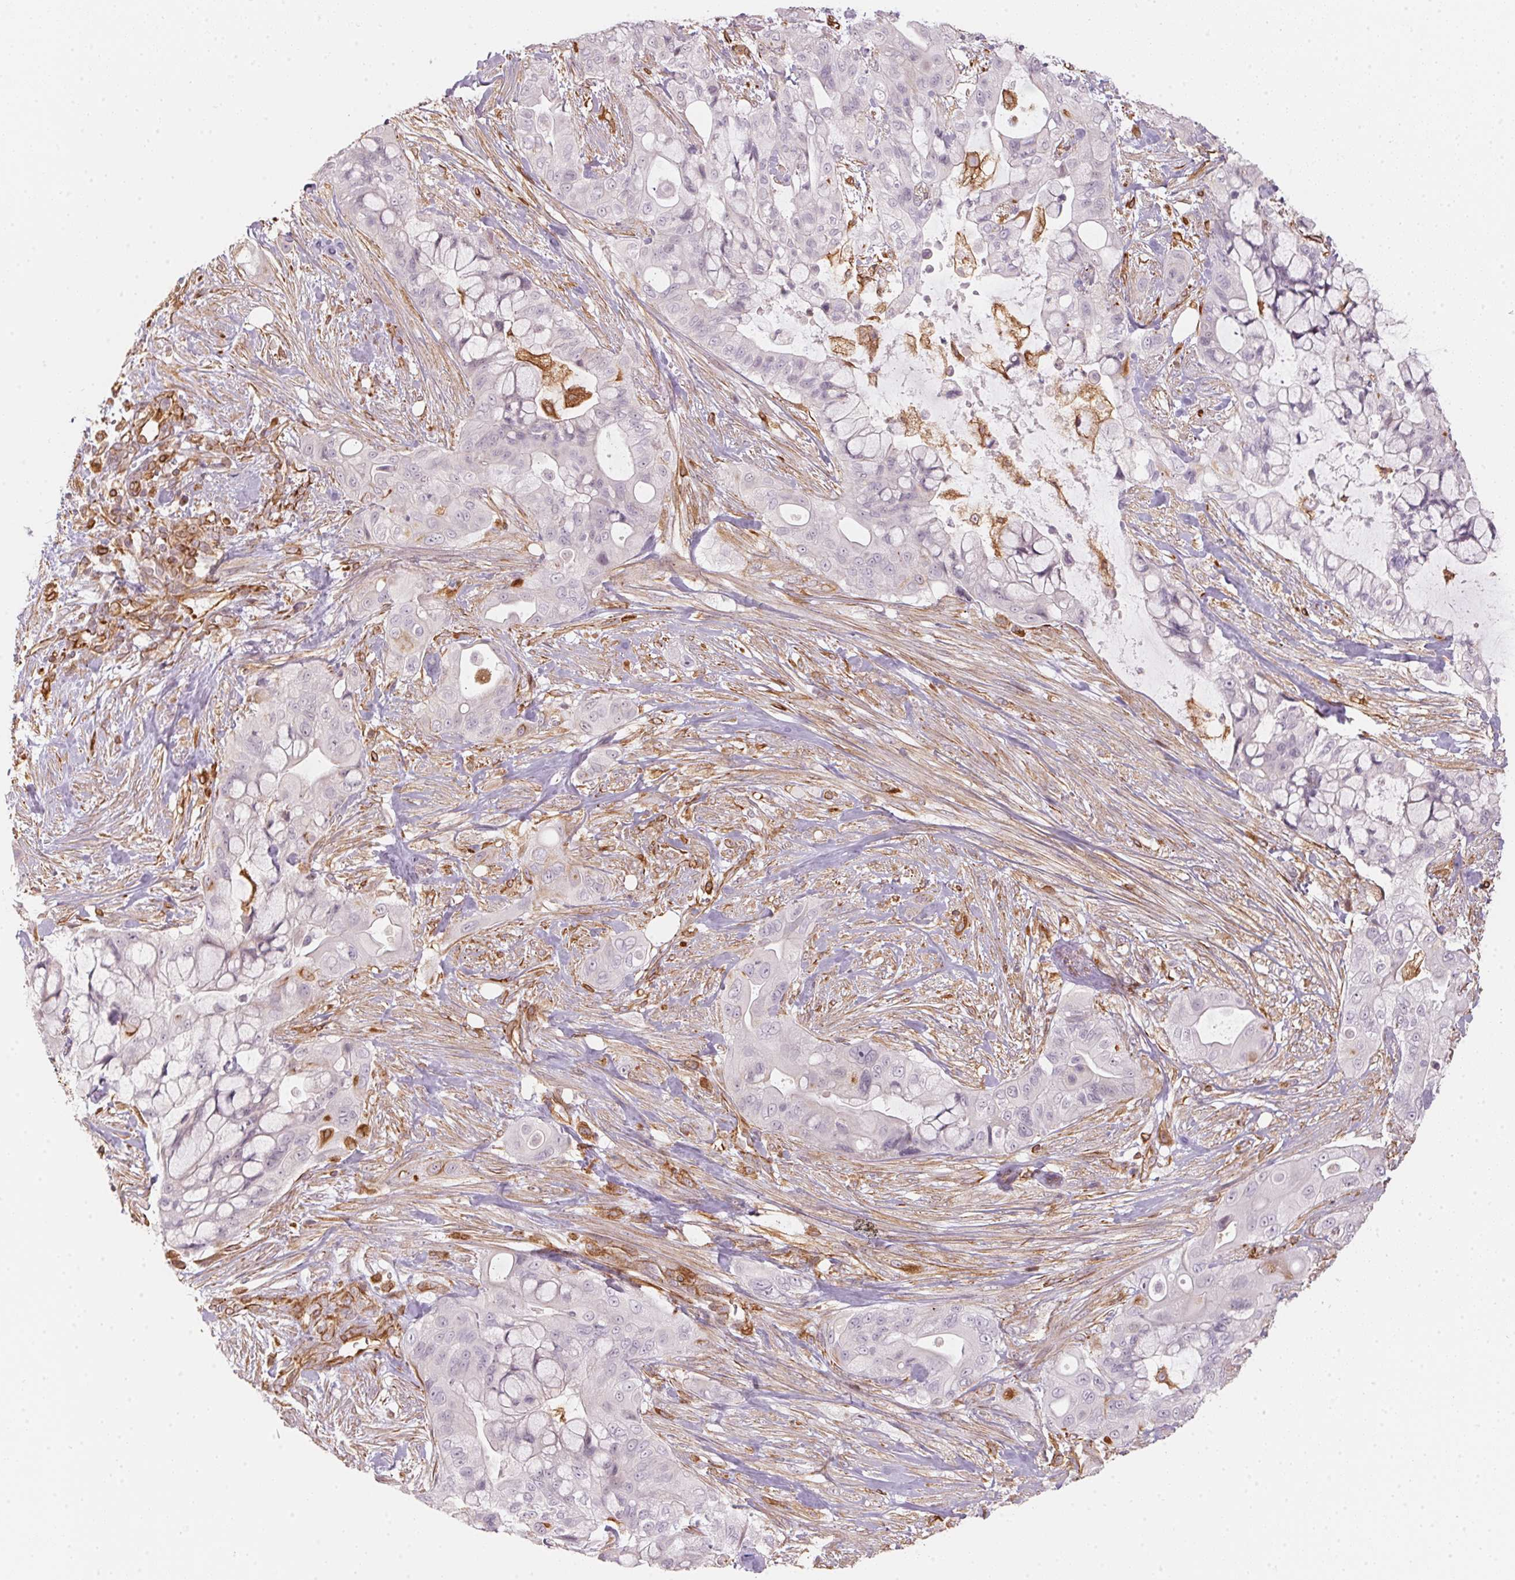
{"staining": {"intensity": "negative", "quantity": "none", "location": "none"}, "tissue": "pancreatic cancer", "cell_type": "Tumor cells", "image_type": "cancer", "snomed": [{"axis": "morphology", "description": "Adenocarcinoma, NOS"}, {"axis": "topography", "description": "Pancreas"}], "caption": "The IHC histopathology image has no significant staining in tumor cells of pancreatic cancer tissue. (Immunohistochemistry, brightfield microscopy, high magnification).", "gene": "FOXR2", "patient": {"sex": "male", "age": 71}}